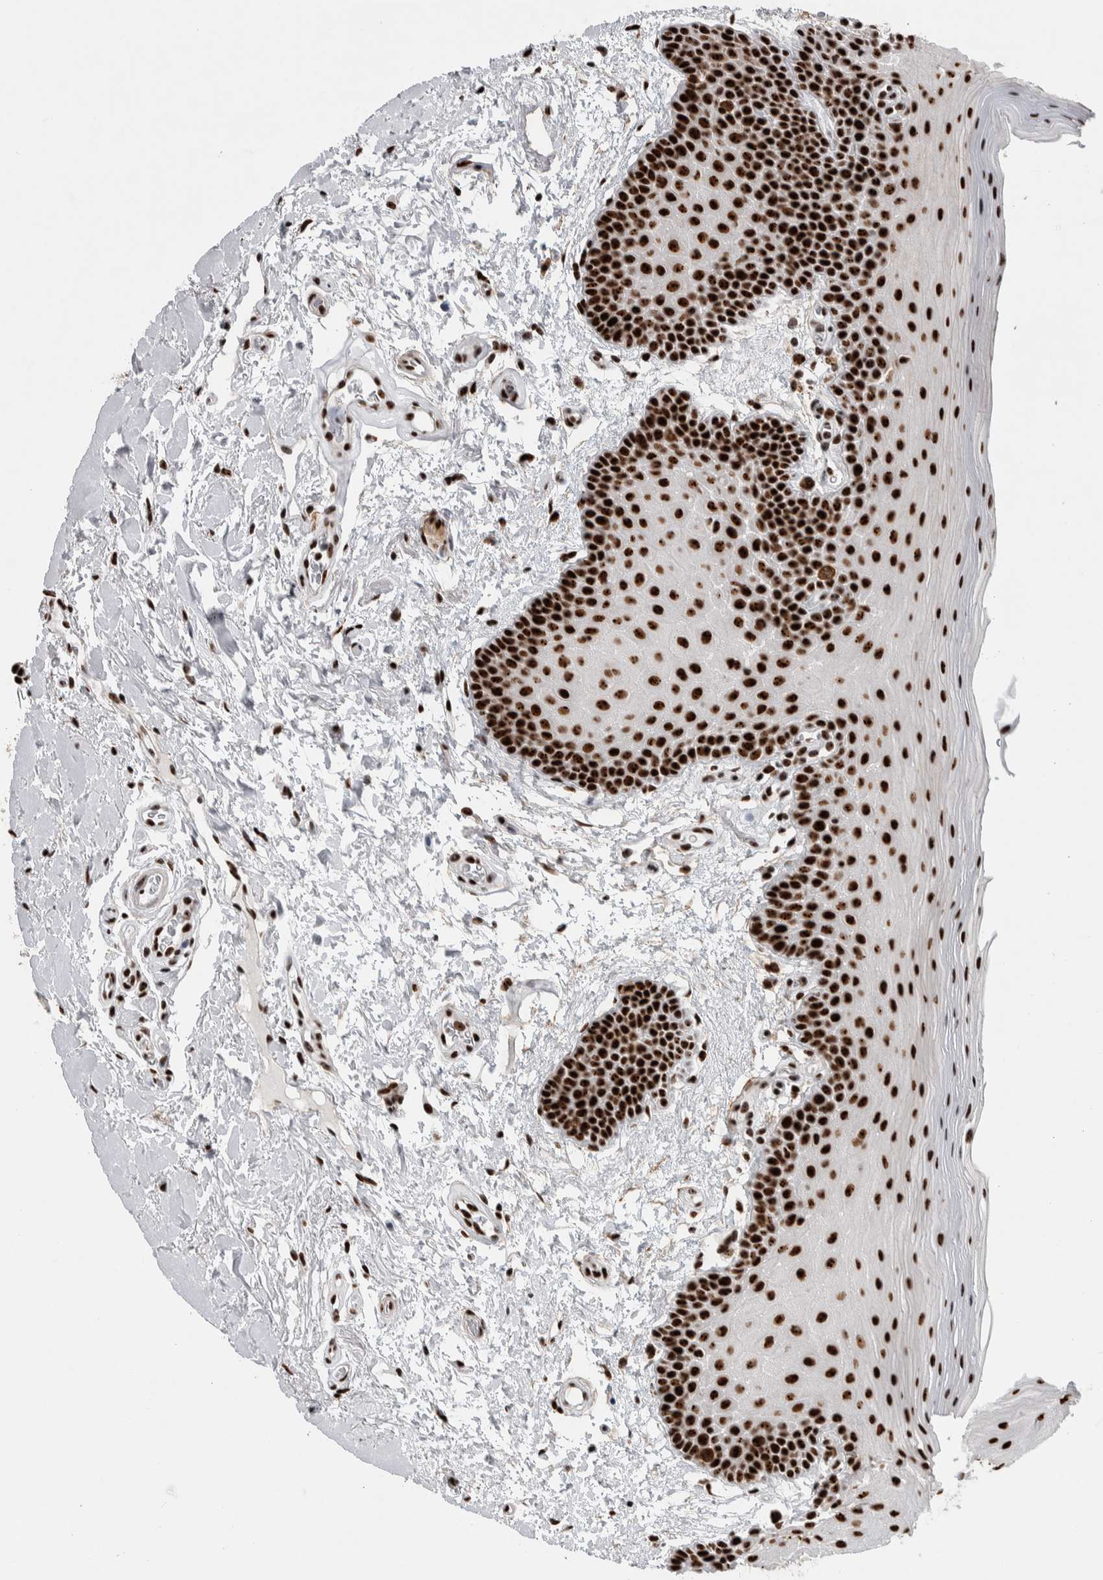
{"staining": {"intensity": "strong", "quantity": ">75%", "location": "nuclear"}, "tissue": "oral mucosa", "cell_type": "Squamous epithelial cells", "image_type": "normal", "snomed": [{"axis": "morphology", "description": "Normal tissue, NOS"}, {"axis": "topography", "description": "Oral tissue"}], "caption": "Protein expression analysis of benign oral mucosa shows strong nuclear expression in about >75% of squamous epithelial cells.", "gene": "NCL", "patient": {"sex": "male", "age": 62}}